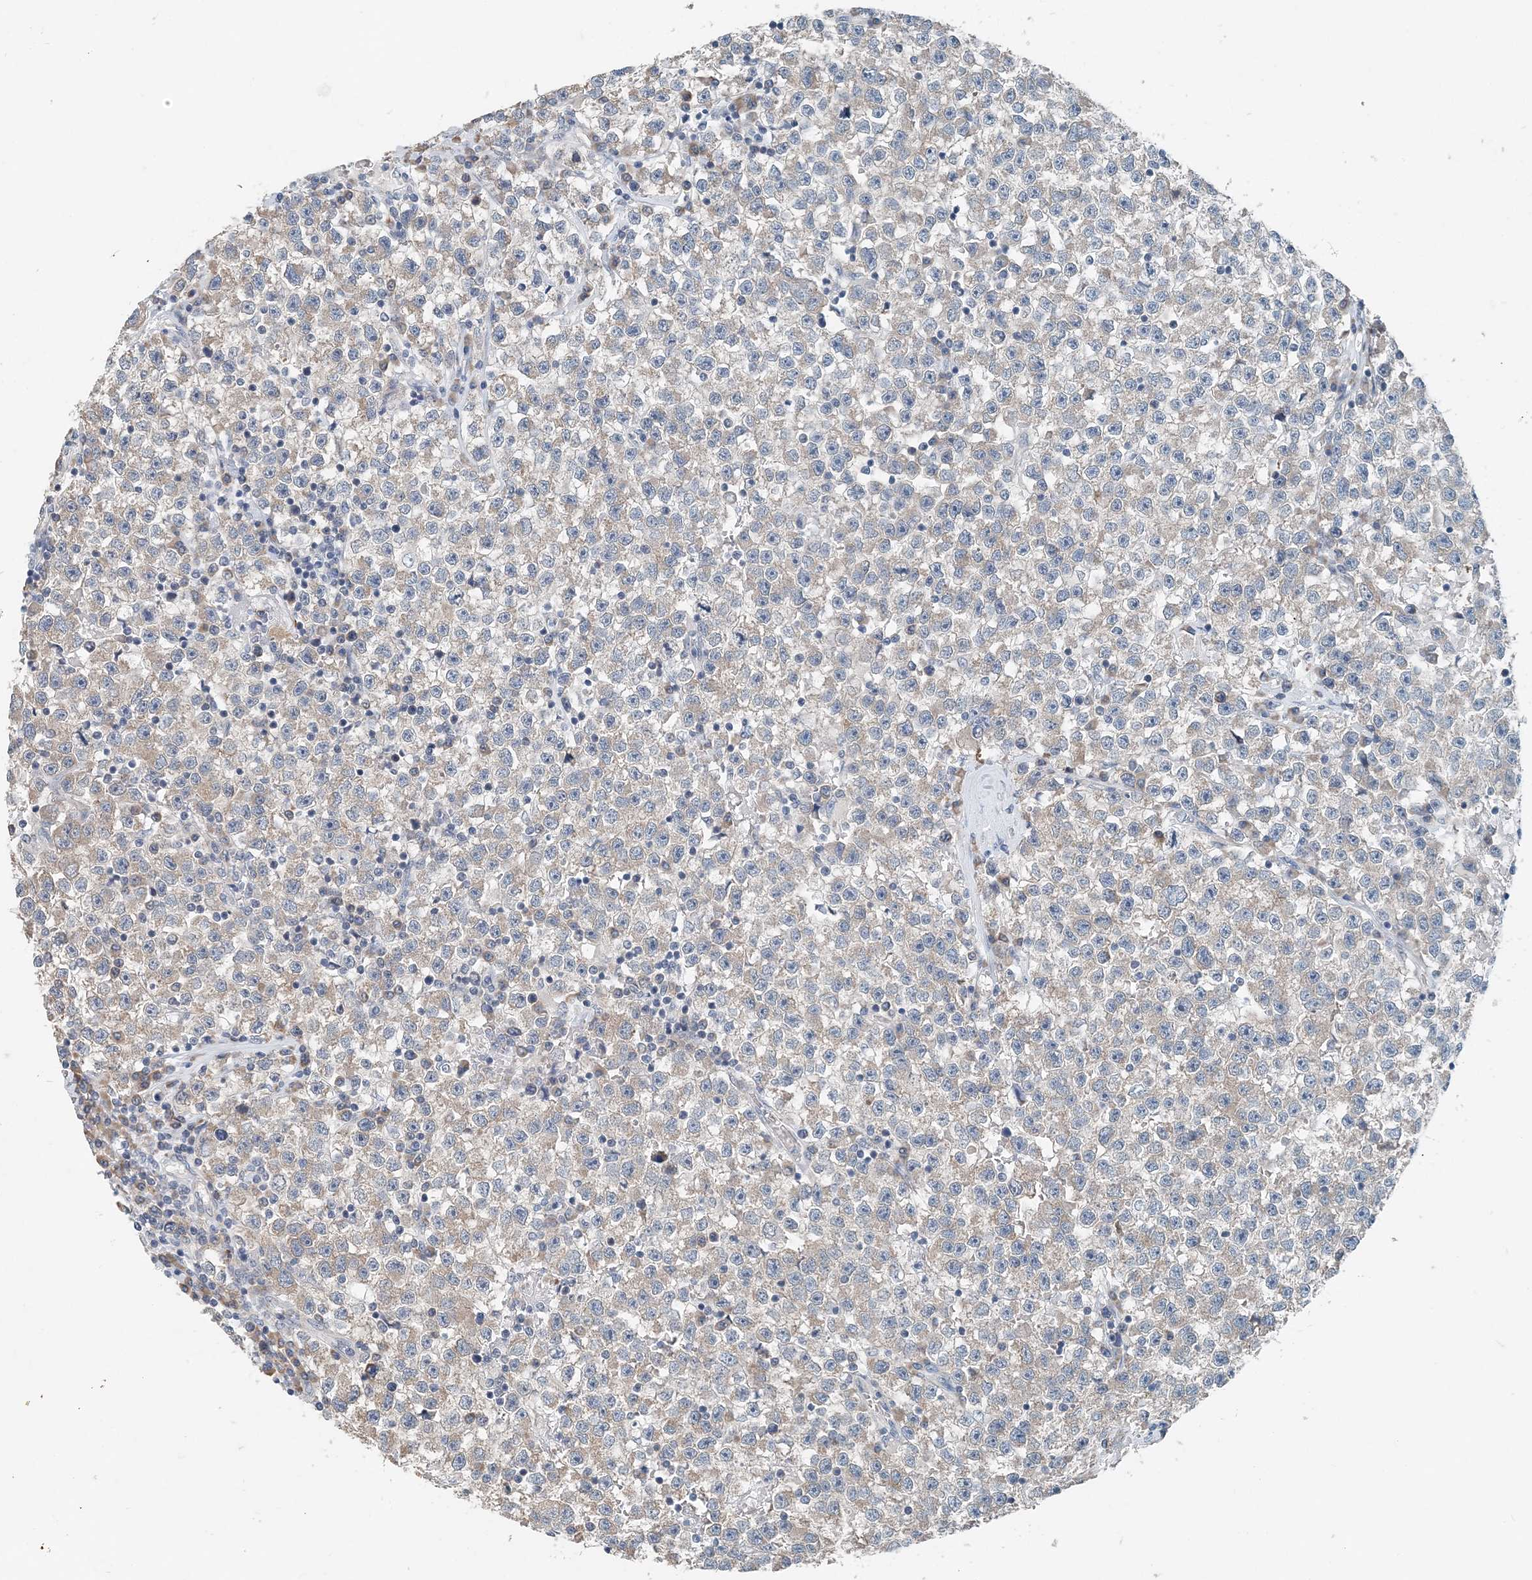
{"staining": {"intensity": "weak", "quantity": "<25%", "location": "cytoplasmic/membranous"}, "tissue": "testis cancer", "cell_type": "Tumor cells", "image_type": "cancer", "snomed": [{"axis": "morphology", "description": "Seminoma, NOS"}, {"axis": "topography", "description": "Testis"}], "caption": "Tumor cells are negative for protein expression in human testis cancer. The staining is performed using DAB brown chromogen with nuclei counter-stained in using hematoxylin.", "gene": "EEF1A2", "patient": {"sex": "male", "age": 22}}